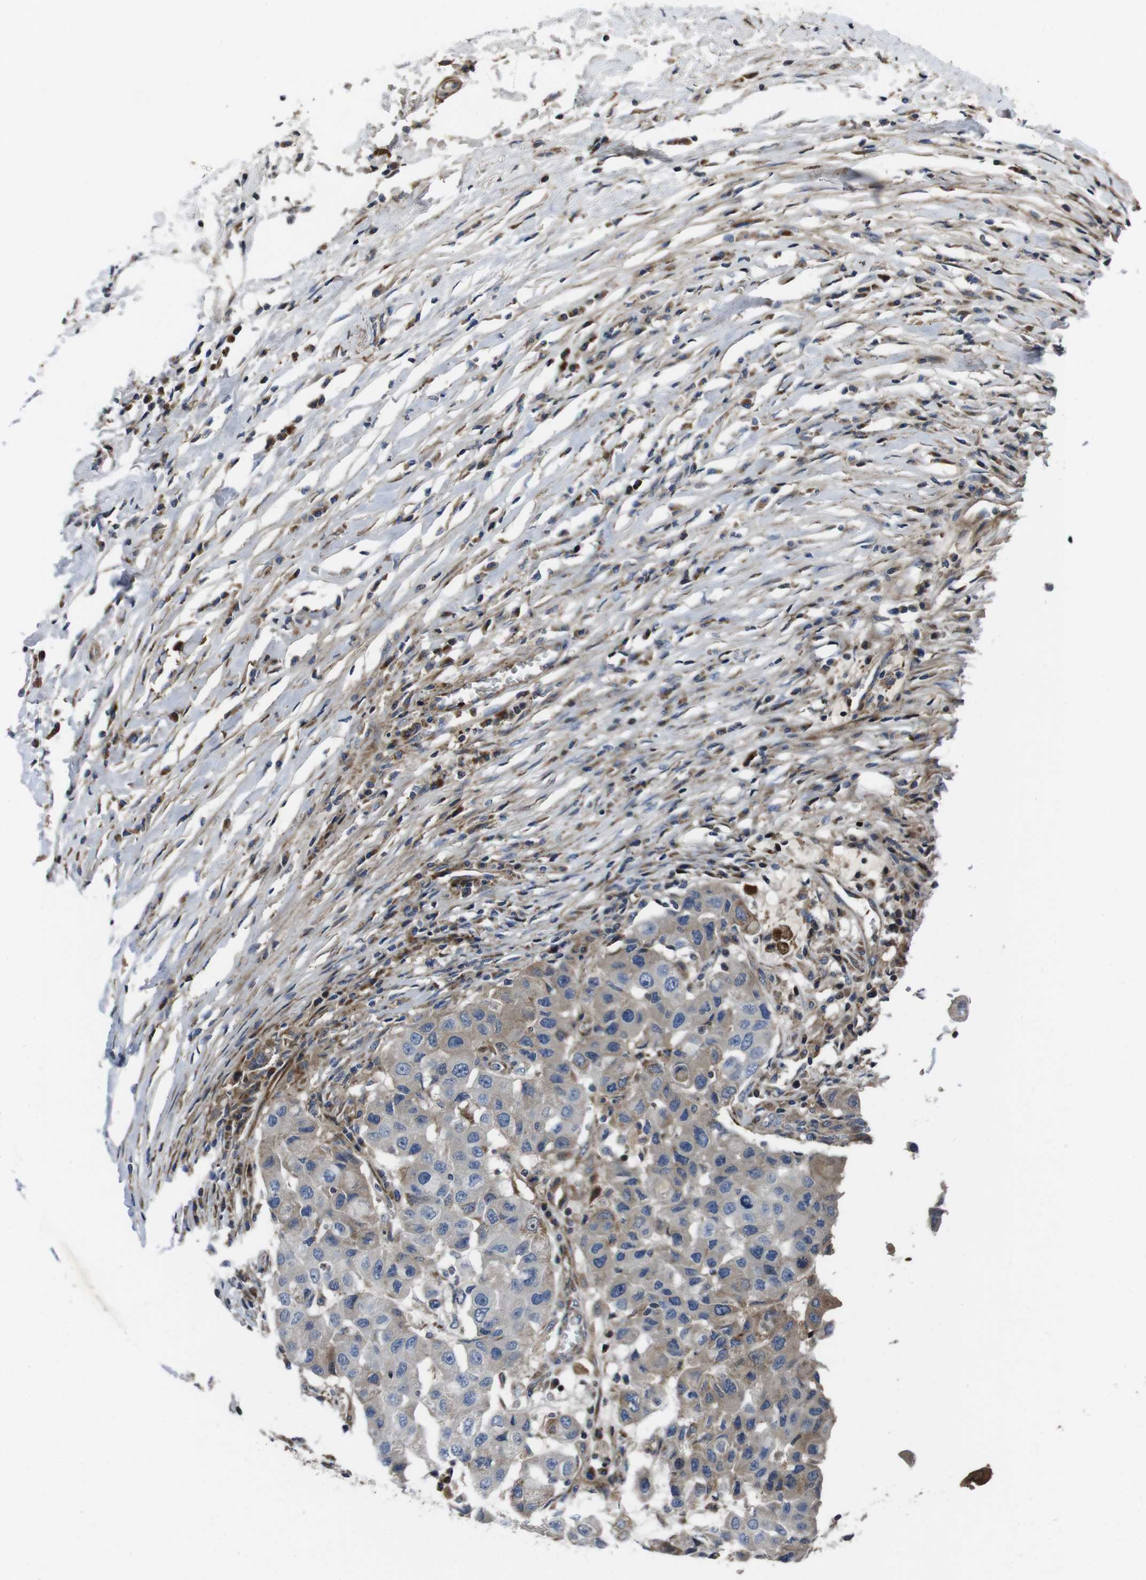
{"staining": {"intensity": "weak", "quantity": "25%-75%", "location": "cytoplasmic/membranous"}, "tissue": "breast cancer", "cell_type": "Tumor cells", "image_type": "cancer", "snomed": [{"axis": "morphology", "description": "Duct carcinoma"}, {"axis": "topography", "description": "Breast"}], "caption": "A low amount of weak cytoplasmic/membranous expression is identified in about 25%-75% of tumor cells in breast invasive ductal carcinoma tissue.", "gene": "SMYD3", "patient": {"sex": "female", "age": 27}}